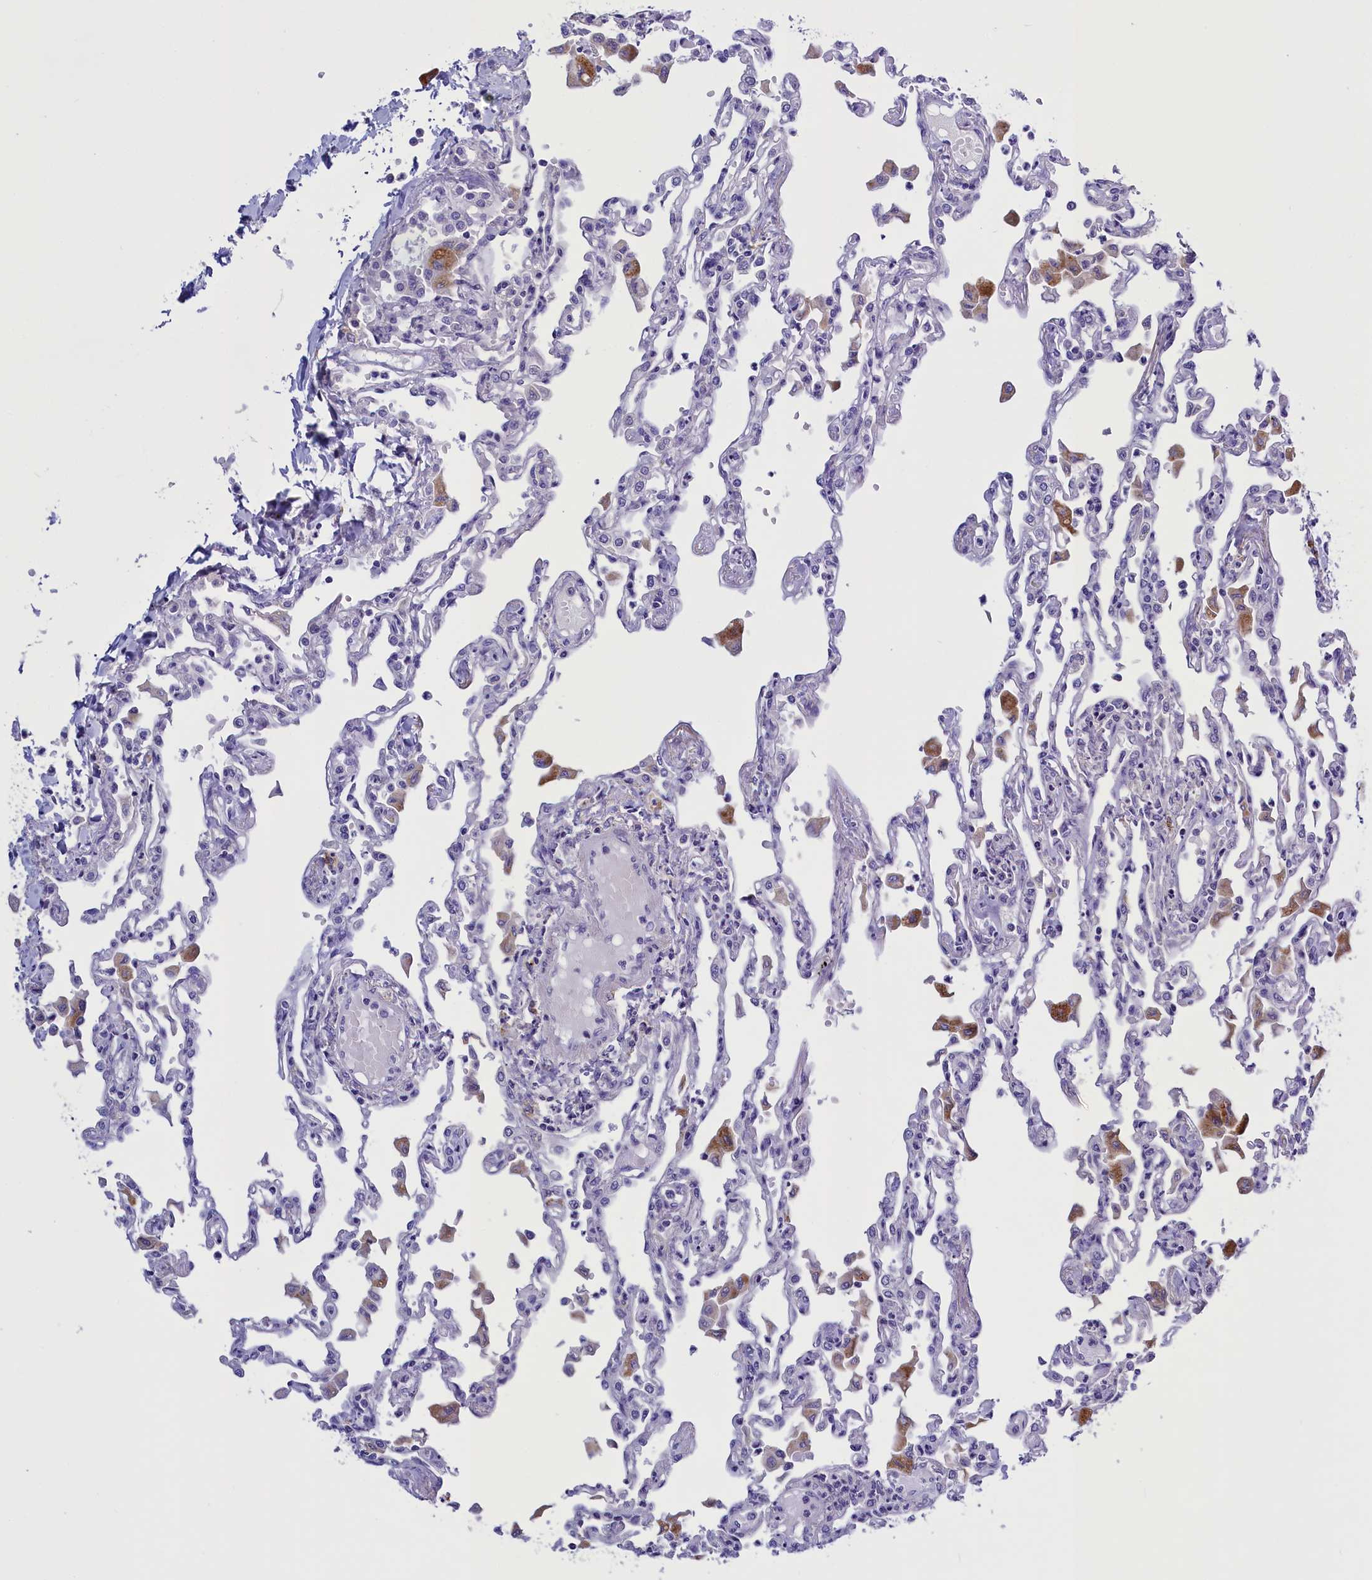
{"staining": {"intensity": "negative", "quantity": "none", "location": "none"}, "tissue": "lung", "cell_type": "Alveolar cells", "image_type": "normal", "snomed": [{"axis": "morphology", "description": "Normal tissue, NOS"}, {"axis": "topography", "description": "Bronchus"}, {"axis": "topography", "description": "Lung"}], "caption": "This is an IHC micrograph of unremarkable human lung. There is no positivity in alveolar cells.", "gene": "RTTN", "patient": {"sex": "female", "age": 49}}